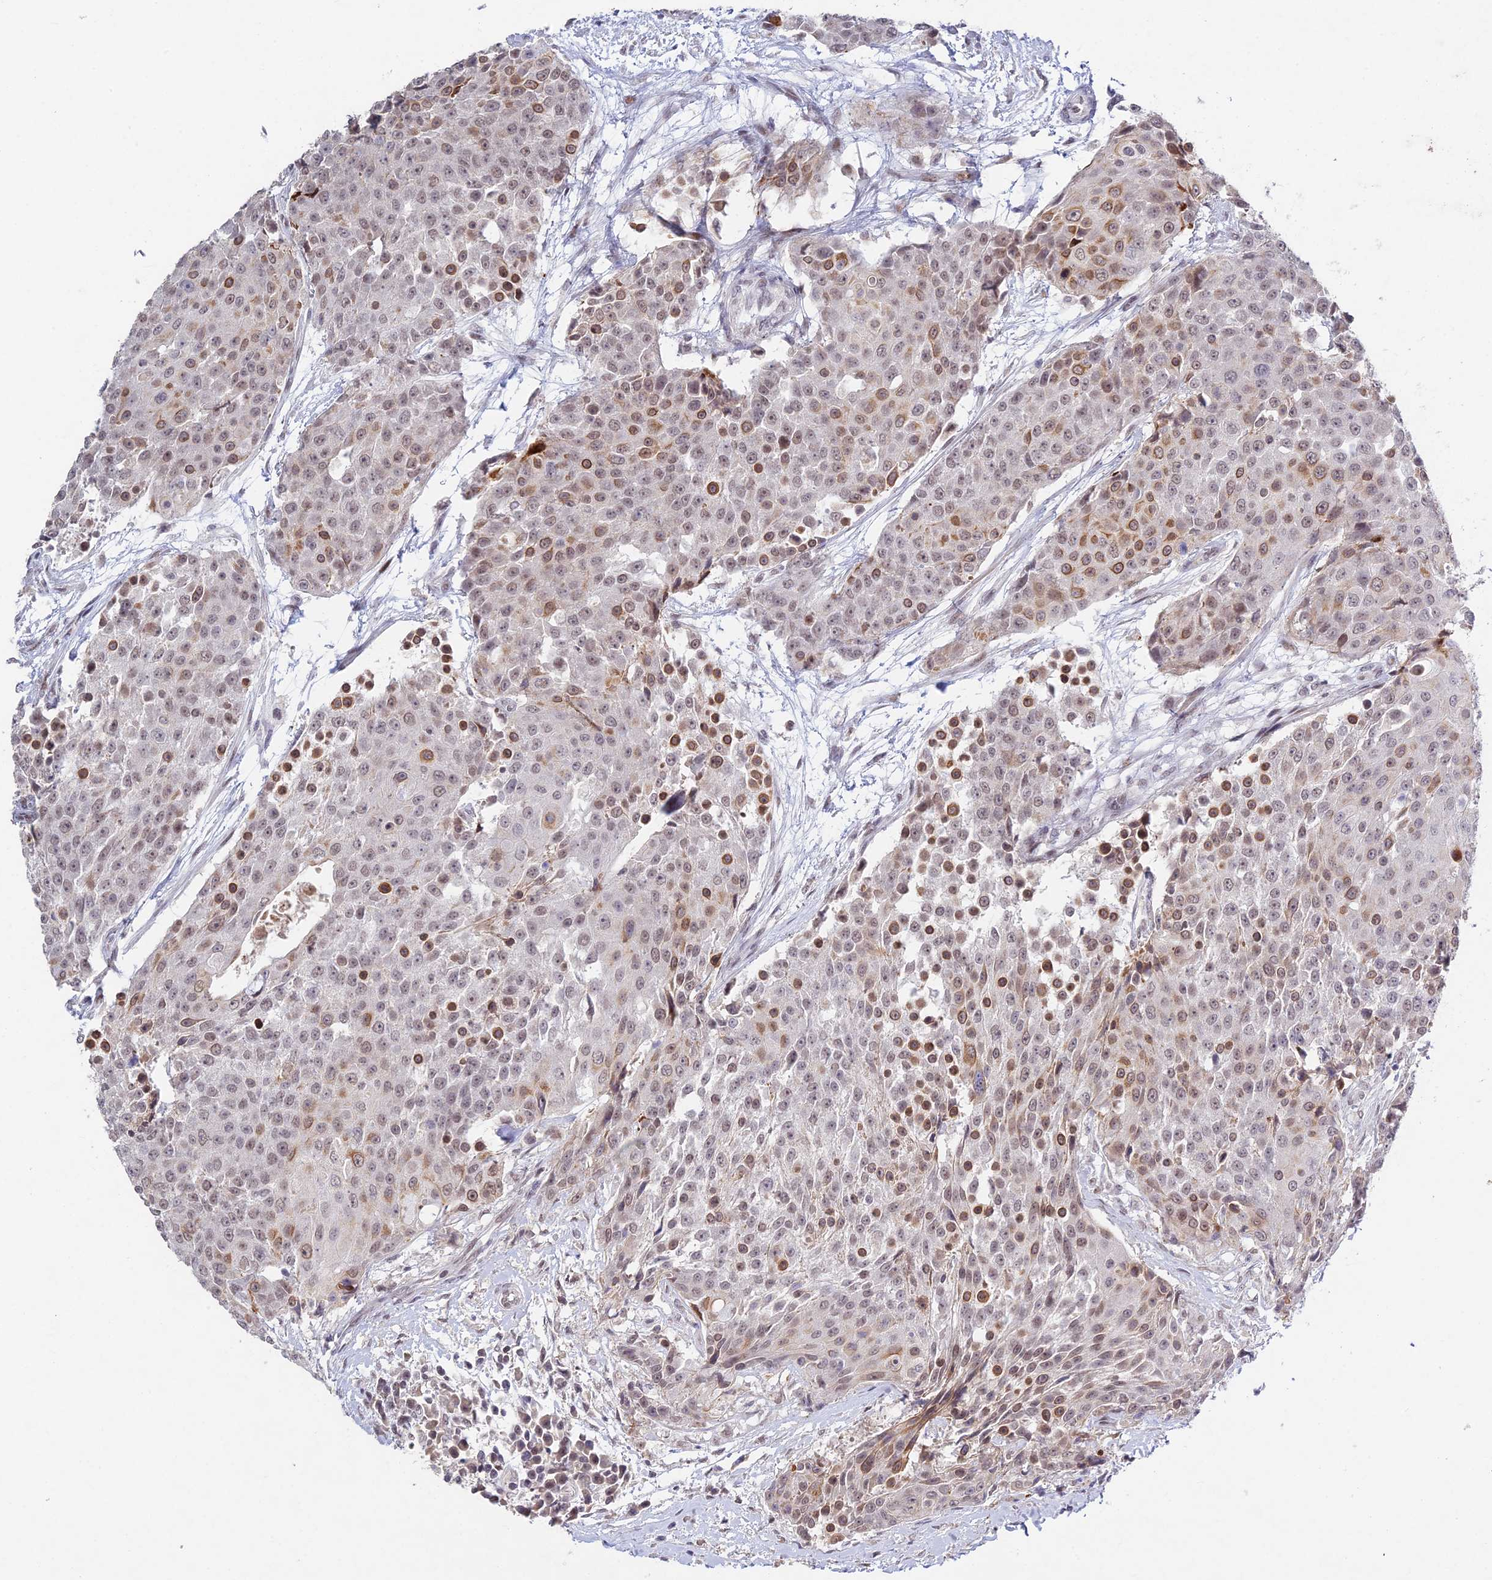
{"staining": {"intensity": "moderate", "quantity": "25%-75%", "location": "cytoplasmic/membranous,nuclear"}, "tissue": "urothelial cancer", "cell_type": "Tumor cells", "image_type": "cancer", "snomed": [{"axis": "morphology", "description": "Urothelial carcinoma, High grade"}, {"axis": "topography", "description": "Urinary bladder"}], "caption": "Moderate cytoplasmic/membranous and nuclear expression for a protein is seen in about 25%-75% of tumor cells of urothelial carcinoma (high-grade) using immunohistochemistry.", "gene": "RAVER1", "patient": {"sex": "female", "age": 63}}